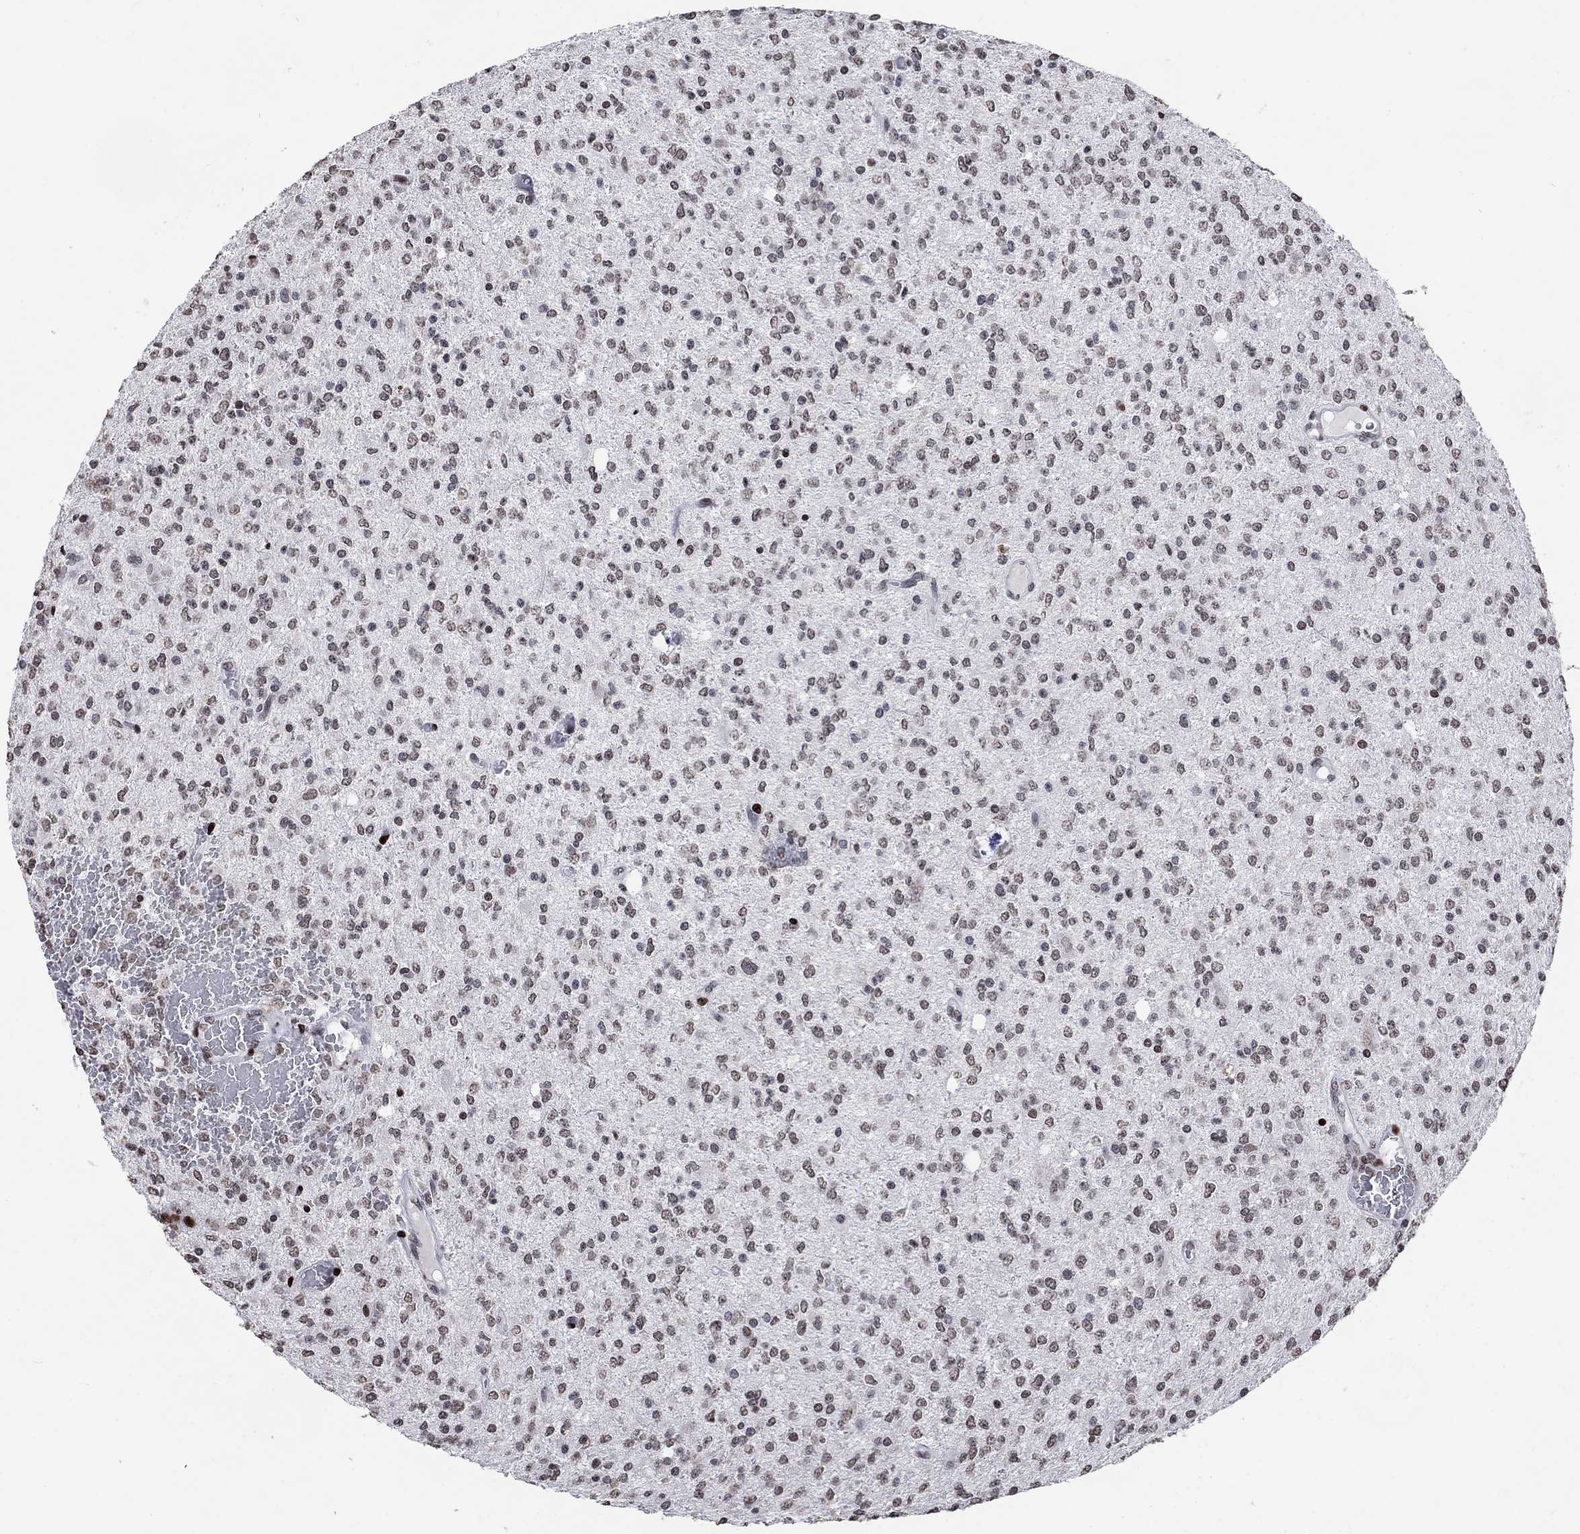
{"staining": {"intensity": "moderate", "quantity": "<25%", "location": "nuclear"}, "tissue": "glioma", "cell_type": "Tumor cells", "image_type": "cancer", "snomed": [{"axis": "morphology", "description": "Glioma, malignant, Low grade"}, {"axis": "topography", "description": "Brain"}], "caption": "Brown immunohistochemical staining in glioma demonstrates moderate nuclear staining in about <25% of tumor cells. (DAB (3,3'-diaminobenzidine) IHC, brown staining for protein, blue staining for nuclei).", "gene": "SRSF3", "patient": {"sex": "male", "age": 67}}